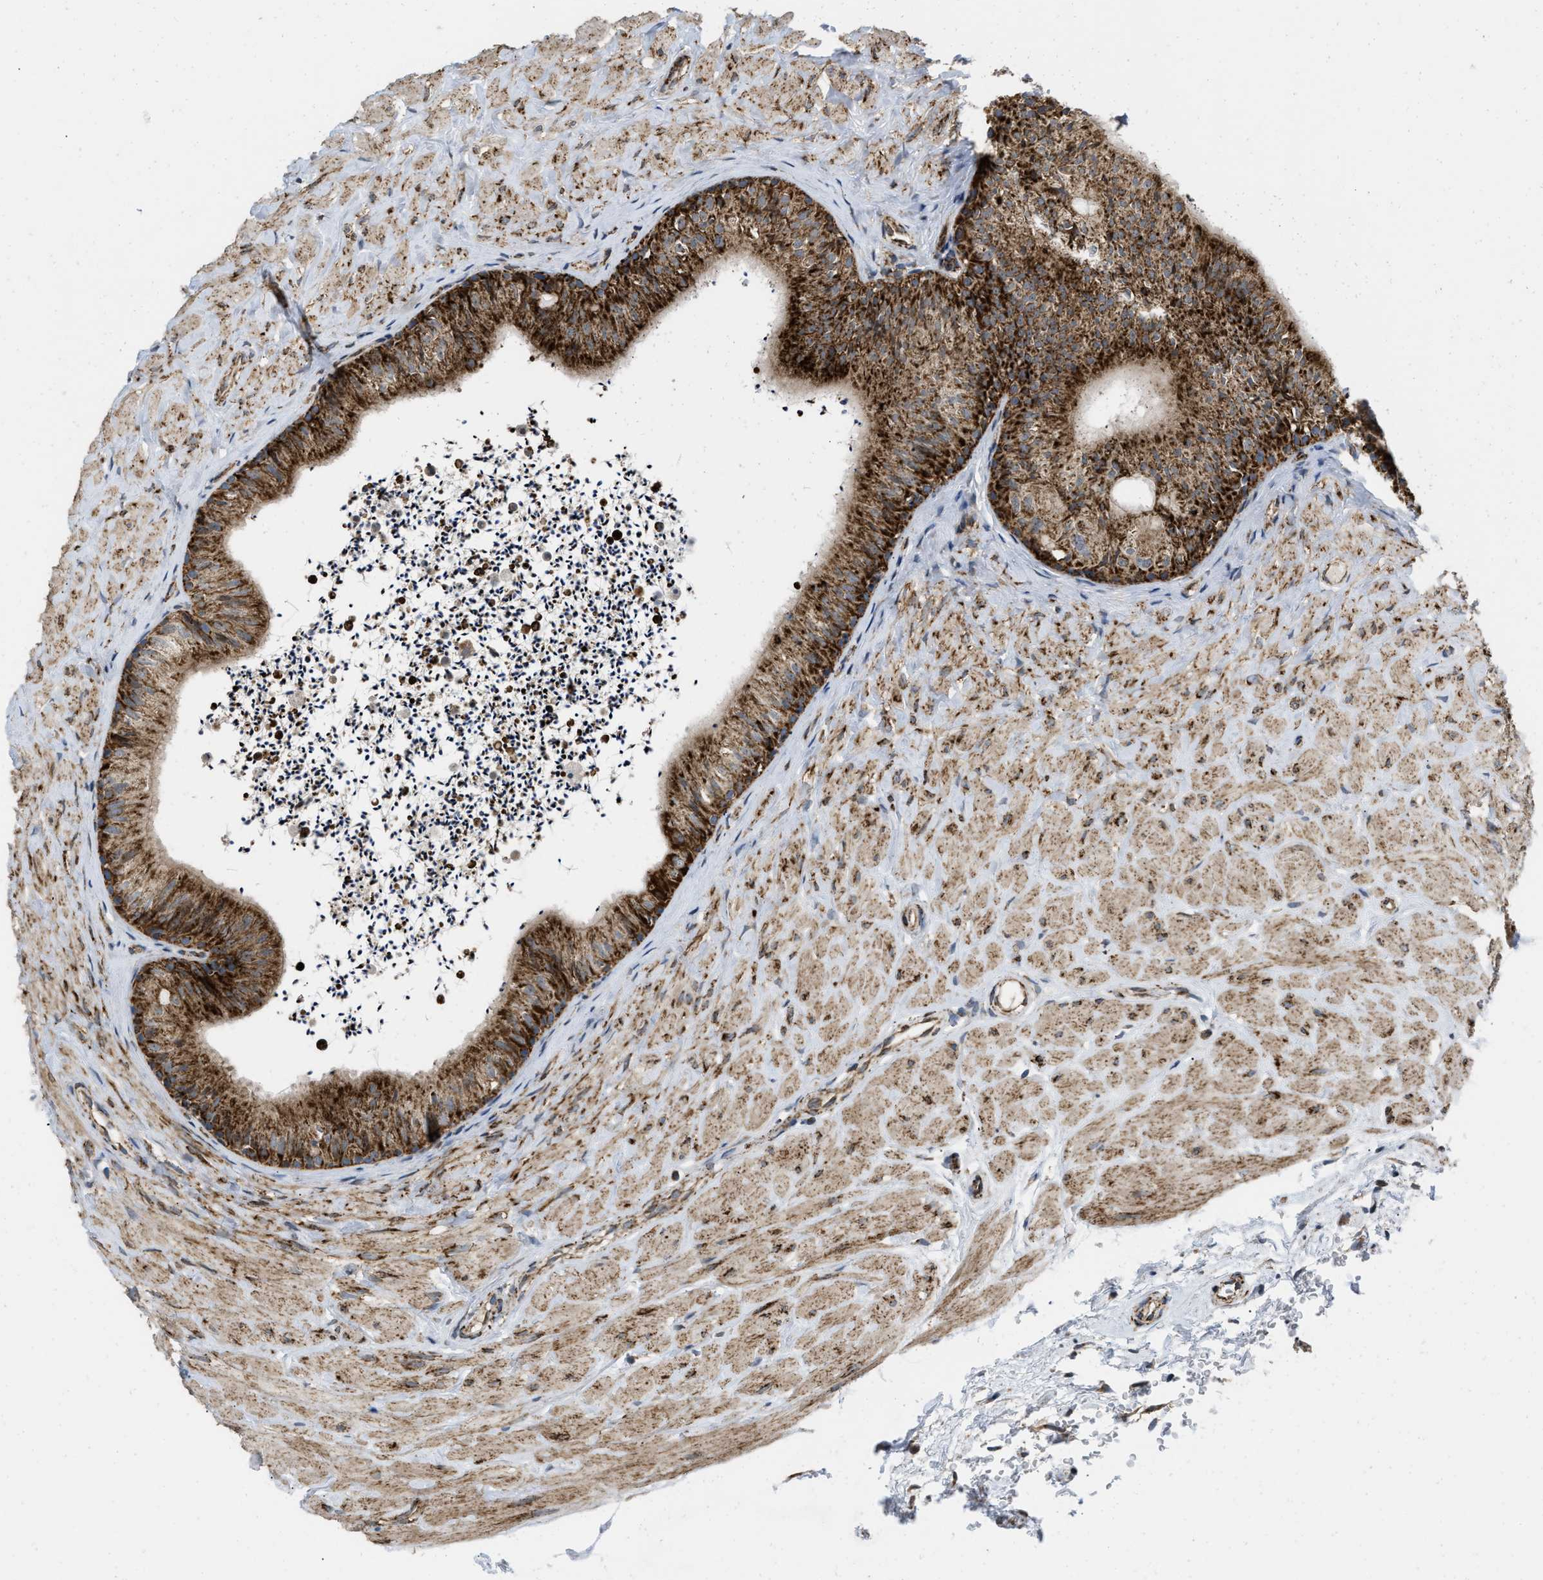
{"staining": {"intensity": "strong", "quantity": ">75%", "location": "cytoplasmic/membranous"}, "tissue": "epididymis", "cell_type": "Glandular cells", "image_type": "normal", "snomed": [{"axis": "morphology", "description": "Normal tissue, NOS"}, {"axis": "topography", "description": "Epididymis"}], "caption": "A high-resolution histopathology image shows immunohistochemistry (IHC) staining of unremarkable epididymis, which shows strong cytoplasmic/membranous staining in about >75% of glandular cells. (DAB IHC with brightfield microscopy, high magnification).", "gene": "AKAP1", "patient": {"sex": "male", "age": 56}}